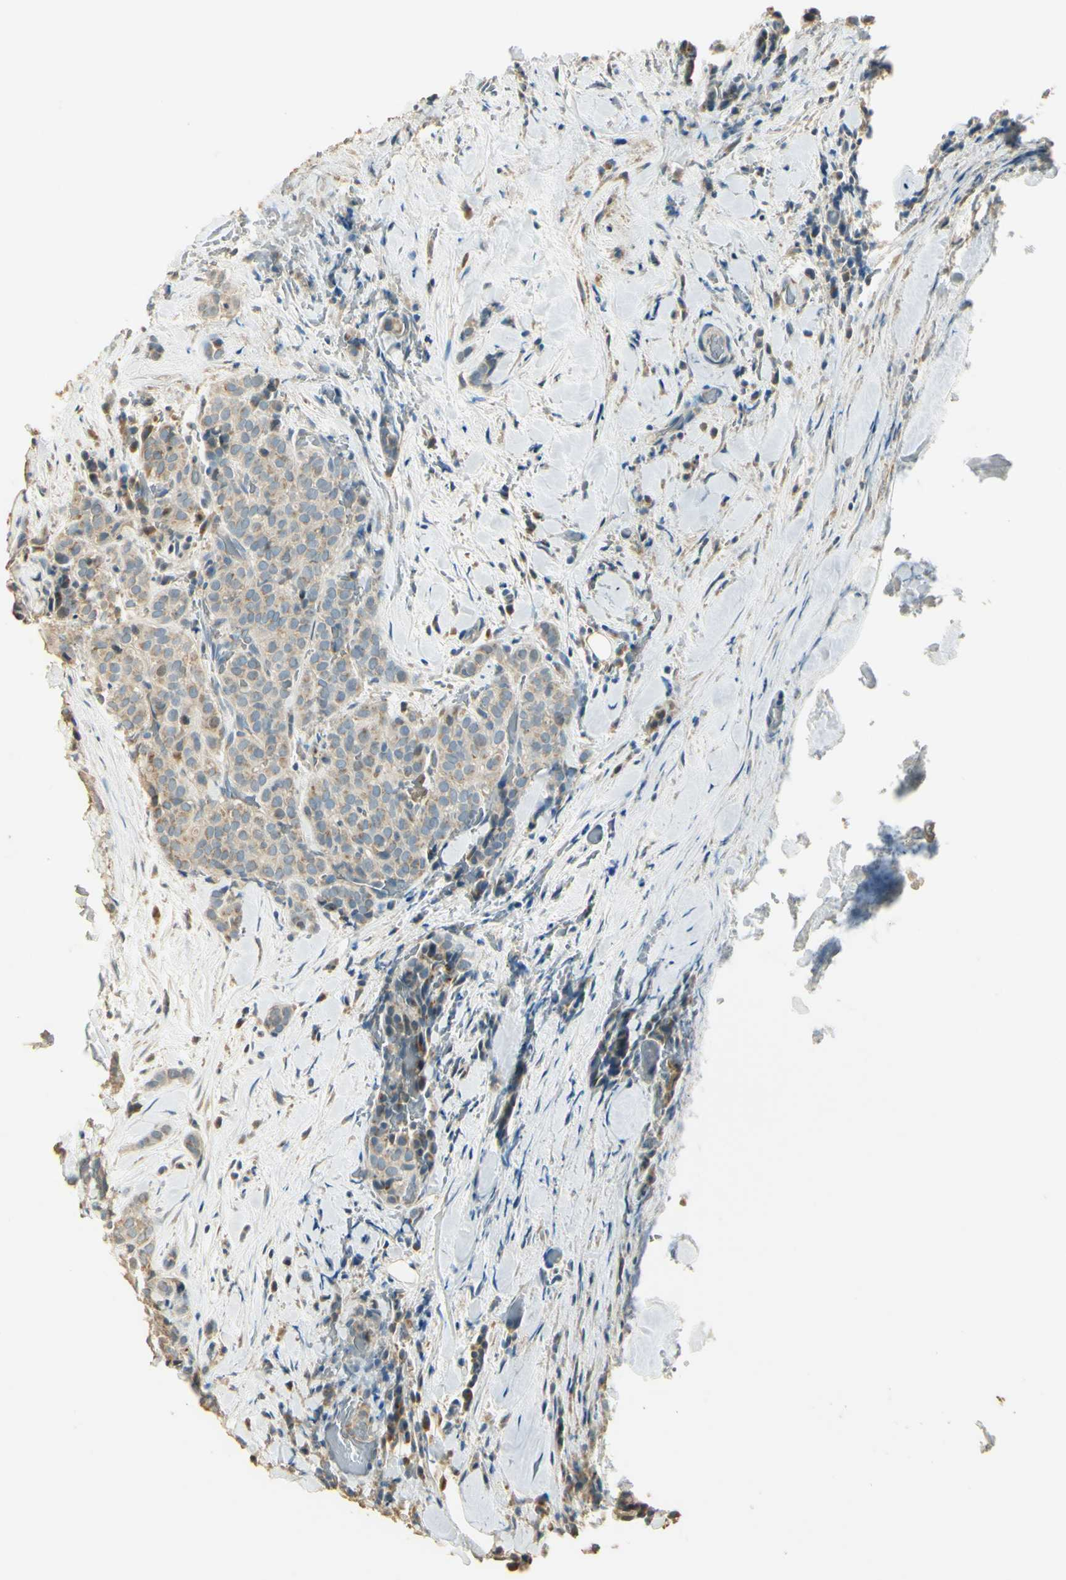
{"staining": {"intensity": "weak", "quantity": "25%-75%", "location": "cytoplasmic/membranous"}, "tissue": "thyroid cancer", "cell_type": "Tumor cells", "image_type": "cancer", "snomed": [{"axis": "morphology", "description": "Normal tissue, NOS"}, {"axis": "morphology", "description": "Papillary adenocarcinoma, NOS"}, {"axis": "topography", "description": "Thyroid gland"}], "caption": "Thyroid cancer tissue displays weak cytoplasmic/membranous expression in about 25%-75% of tumor cells, visualized by immunohistochemistry. The staining was performed using DAB to visualize the protein expression in brown, while the nuclei were stained in blue with hematoxylin (Magnification: 20x).", "gene": "UXS1", "patient": {"sex": "female", "age": 30}}